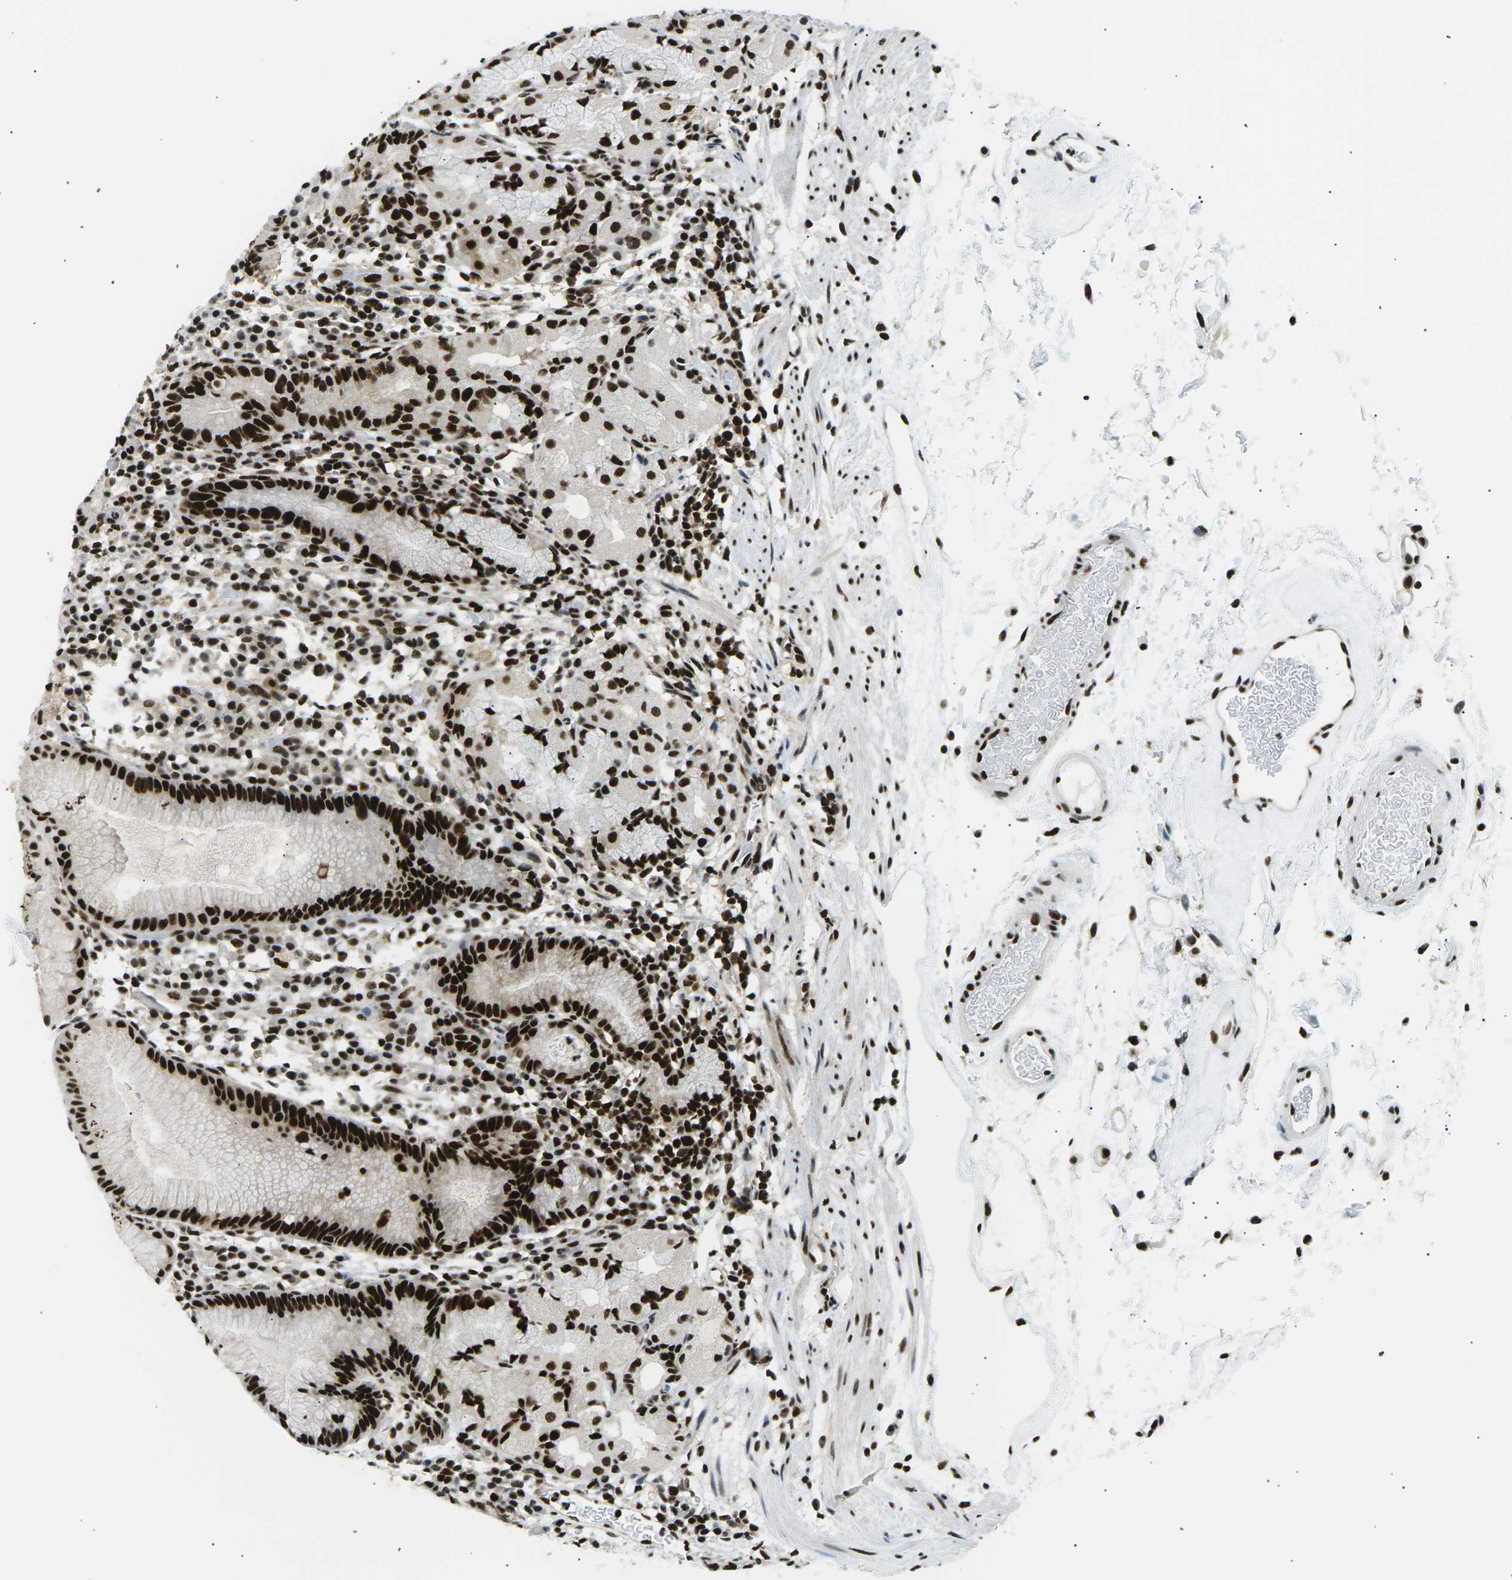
{"staining": {"intensity": "strong", "quantity": ">75%", "location": "nuclear"}, "tissue": "stomach", "cell_type": "Glandular cells", "image_type": "normal", "snomed": [{"axis": "morphology", "description": "Normal tissue, NOS"}, {"axis": "topography", "description": "Stomach"}, {"axis": "topography", "description": "Stomach, lower"}], "caption": "High-power microscopy captured an IHC histopathology image of normal stomach, revealing strong nuclear expression in approximately >75% of glandular cells.", "gene": "RPA2", "patient": {"sex": "female", "age": 75}}